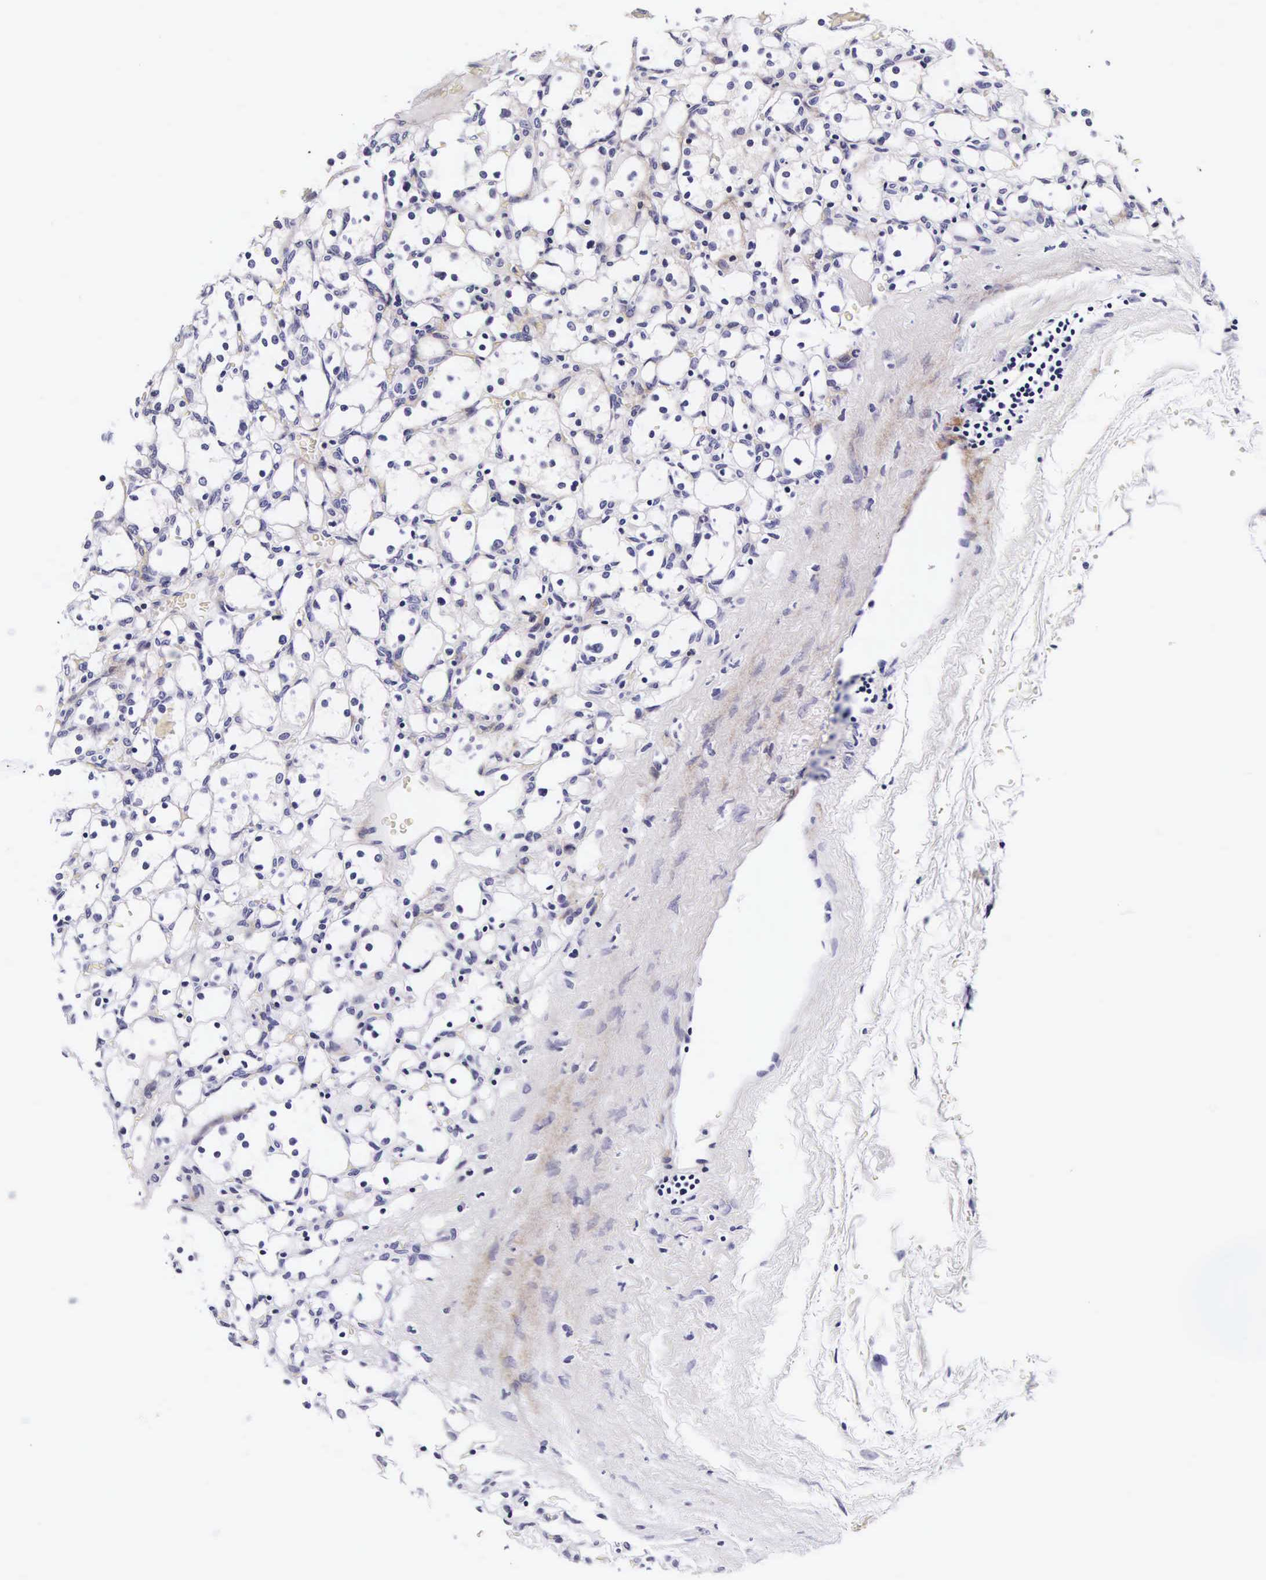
{"staining": {"intensity": "negative", "quantity": "none", "location": "none"}, "tissue": "renal cancer", "cell_type": "Tumor cells", "image_type": "cancer", "snomed": [{"axis": "morphology", "description": "Adenocarcinoma, NOS"}, {"axis": "topography", "description": "Kidney"}], "caption": "Immunohistochemistry (IHC) histopathology image of neoplastic tissue: human adenocarcinoma (renal) stained with DAB (3,3'-diaminobenzidine) displays no significant protein staining in tumor cells. The staining is performed using DAB (3,3'-diaminobenzidine) brown chromogen with nuclei counter-stained in using hematoxylin.", "gene": "UPRT", "patient": {"sex": "female", "age": 83}}